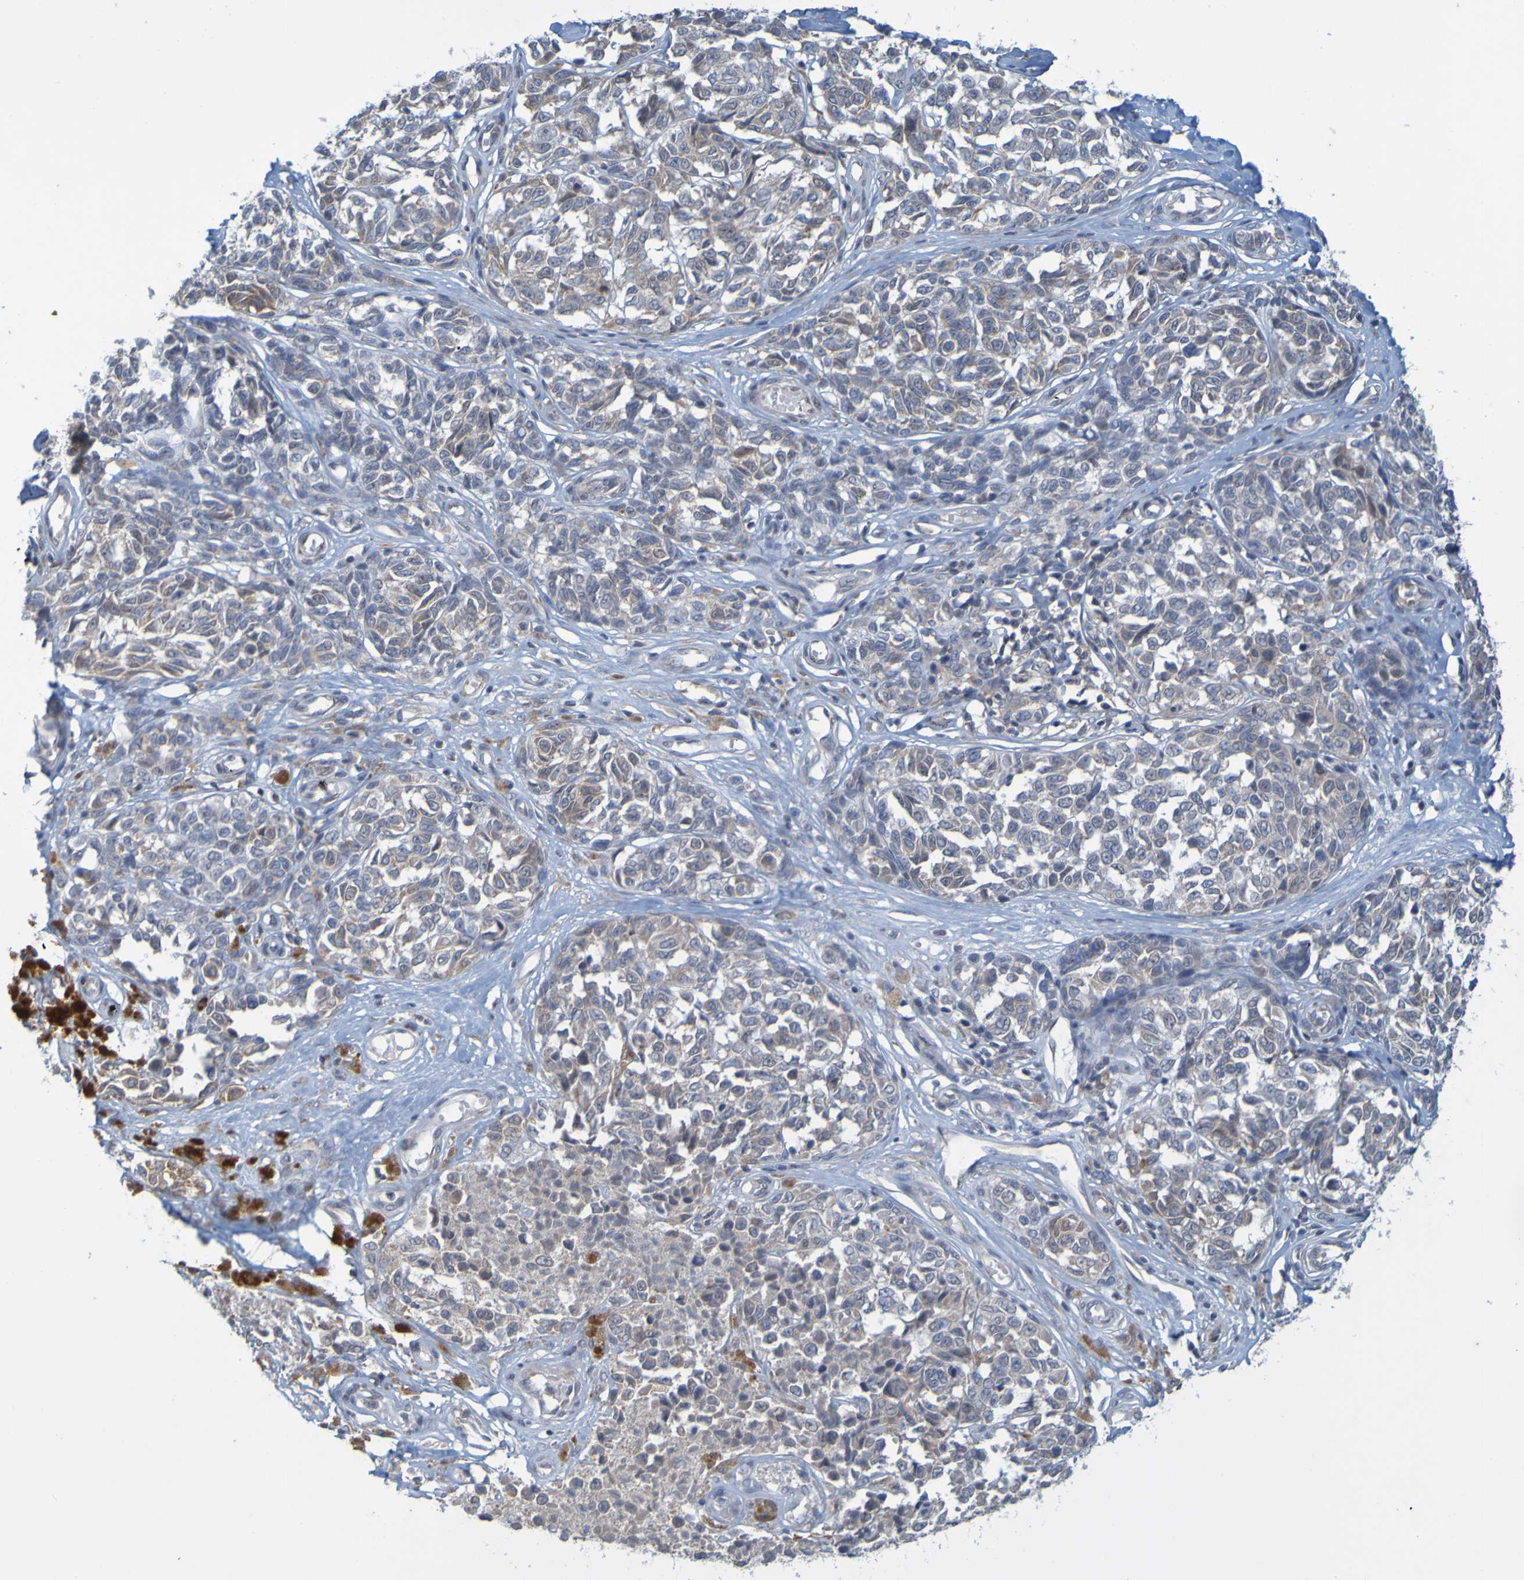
{"staining": {"intensity": "weak", "quantity": "25%-75%", "location": "cytoplasmic/membranous"}, "tissue": "melanoma", "cell_type": "Tumor cells", "image_type": "cancer", "snomed": [{"axis": "morphology", "description": "Malignant melanoma, NOS"}, {"axis": "topography", "description": "Skin"}], "caption": "Human malignant melanoma stained with a protein marker exhibits weak staining in tumor cells.", "gene": "MOGS", "patient": {"sex": "female", "age": 64}}